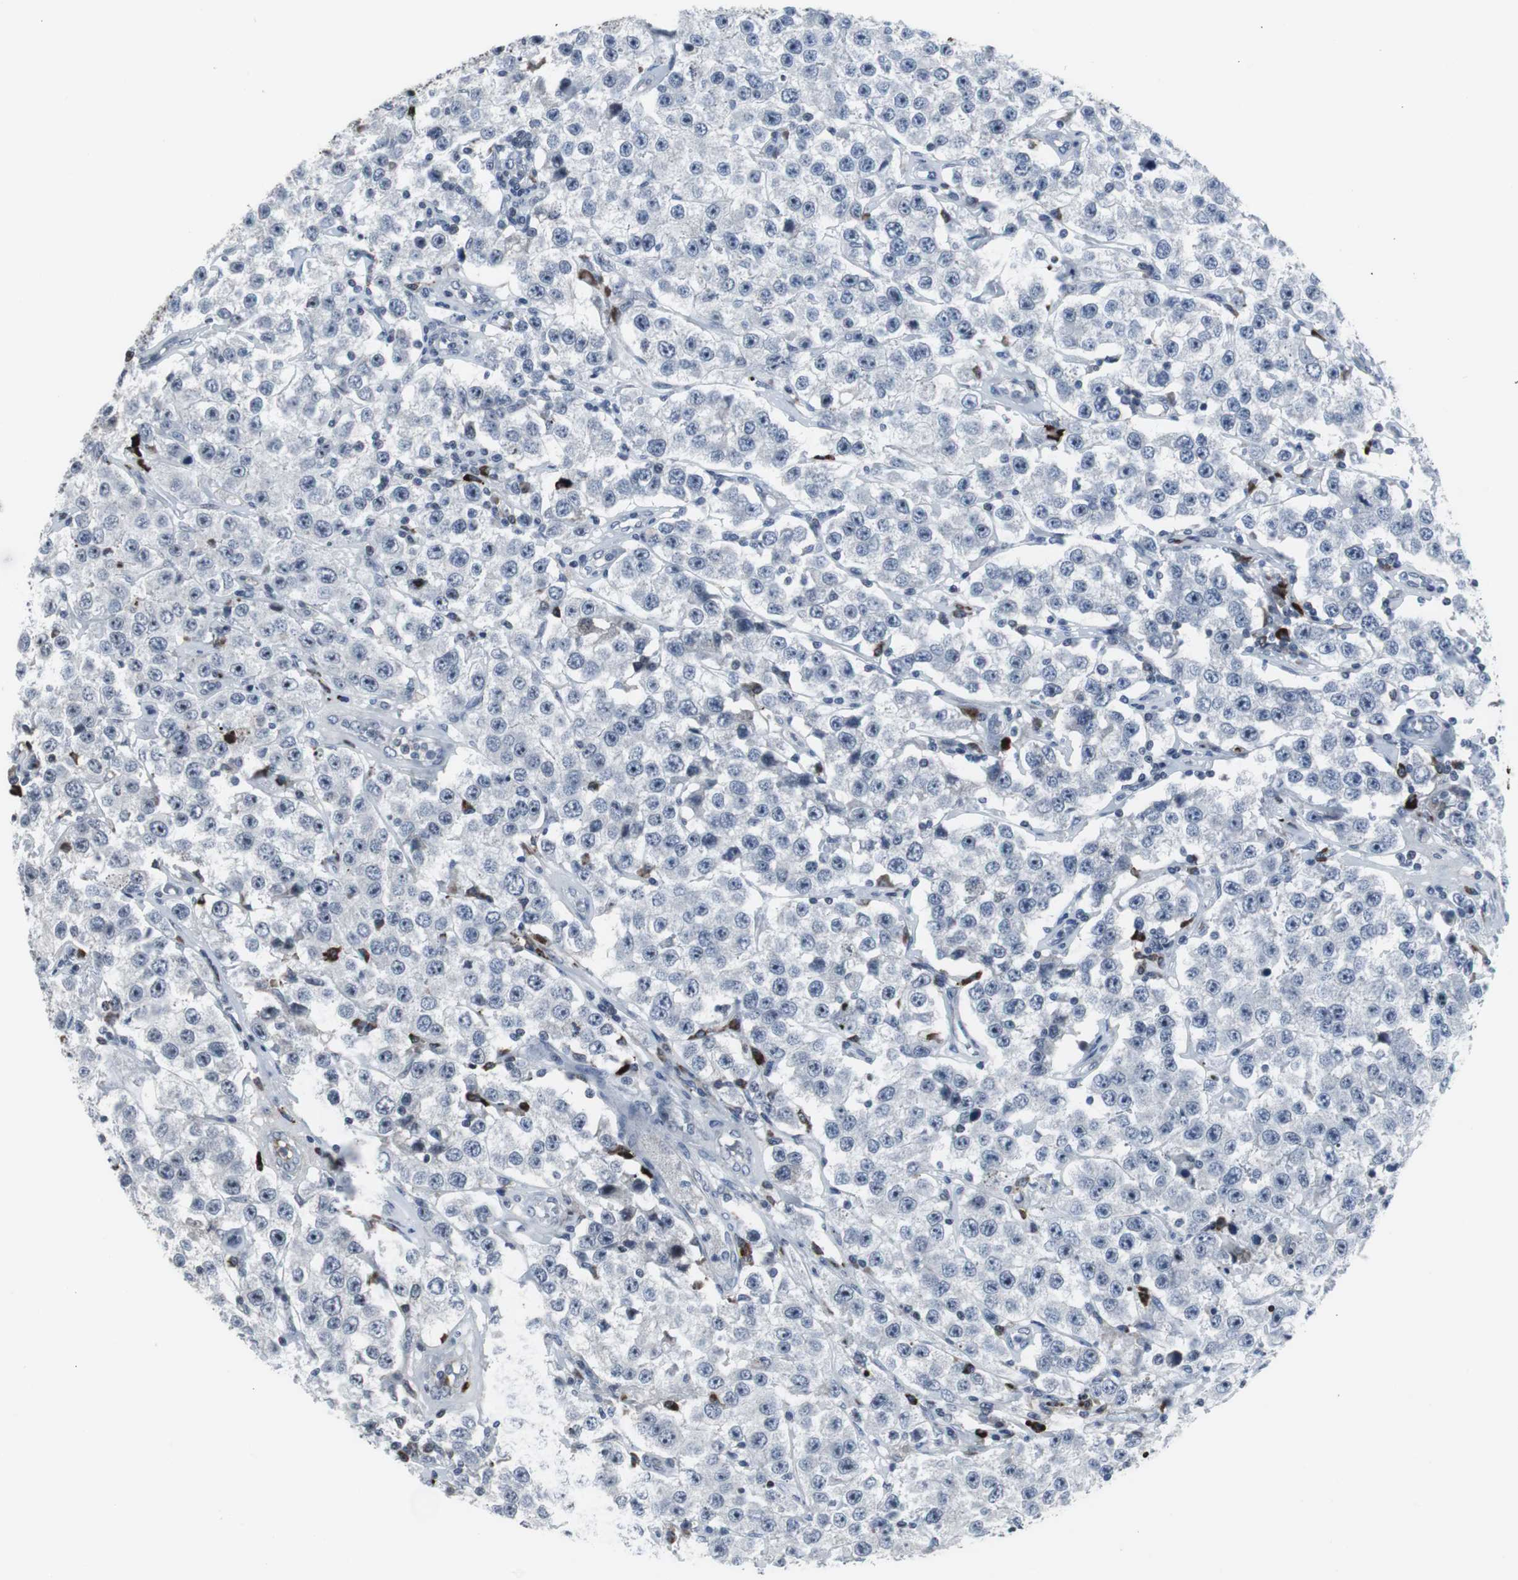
{"staining": {"intensity": "negative", "quantity": "none", "location": "none"}, "tissue": "testis cancer", "cell_type": "Tumor cells", "image_type": "cancer", "snomed": [{"axis": "morphology", "description": "Seminoma, NOS"}, {"axis": "topography", "description": "Testis"}], "caption": "The photomicrograph reveals no staining of tumor cells in testis cancer (seminoma).", "gene": "DOK1", "patient": {"sex": "male", "age": 52}}